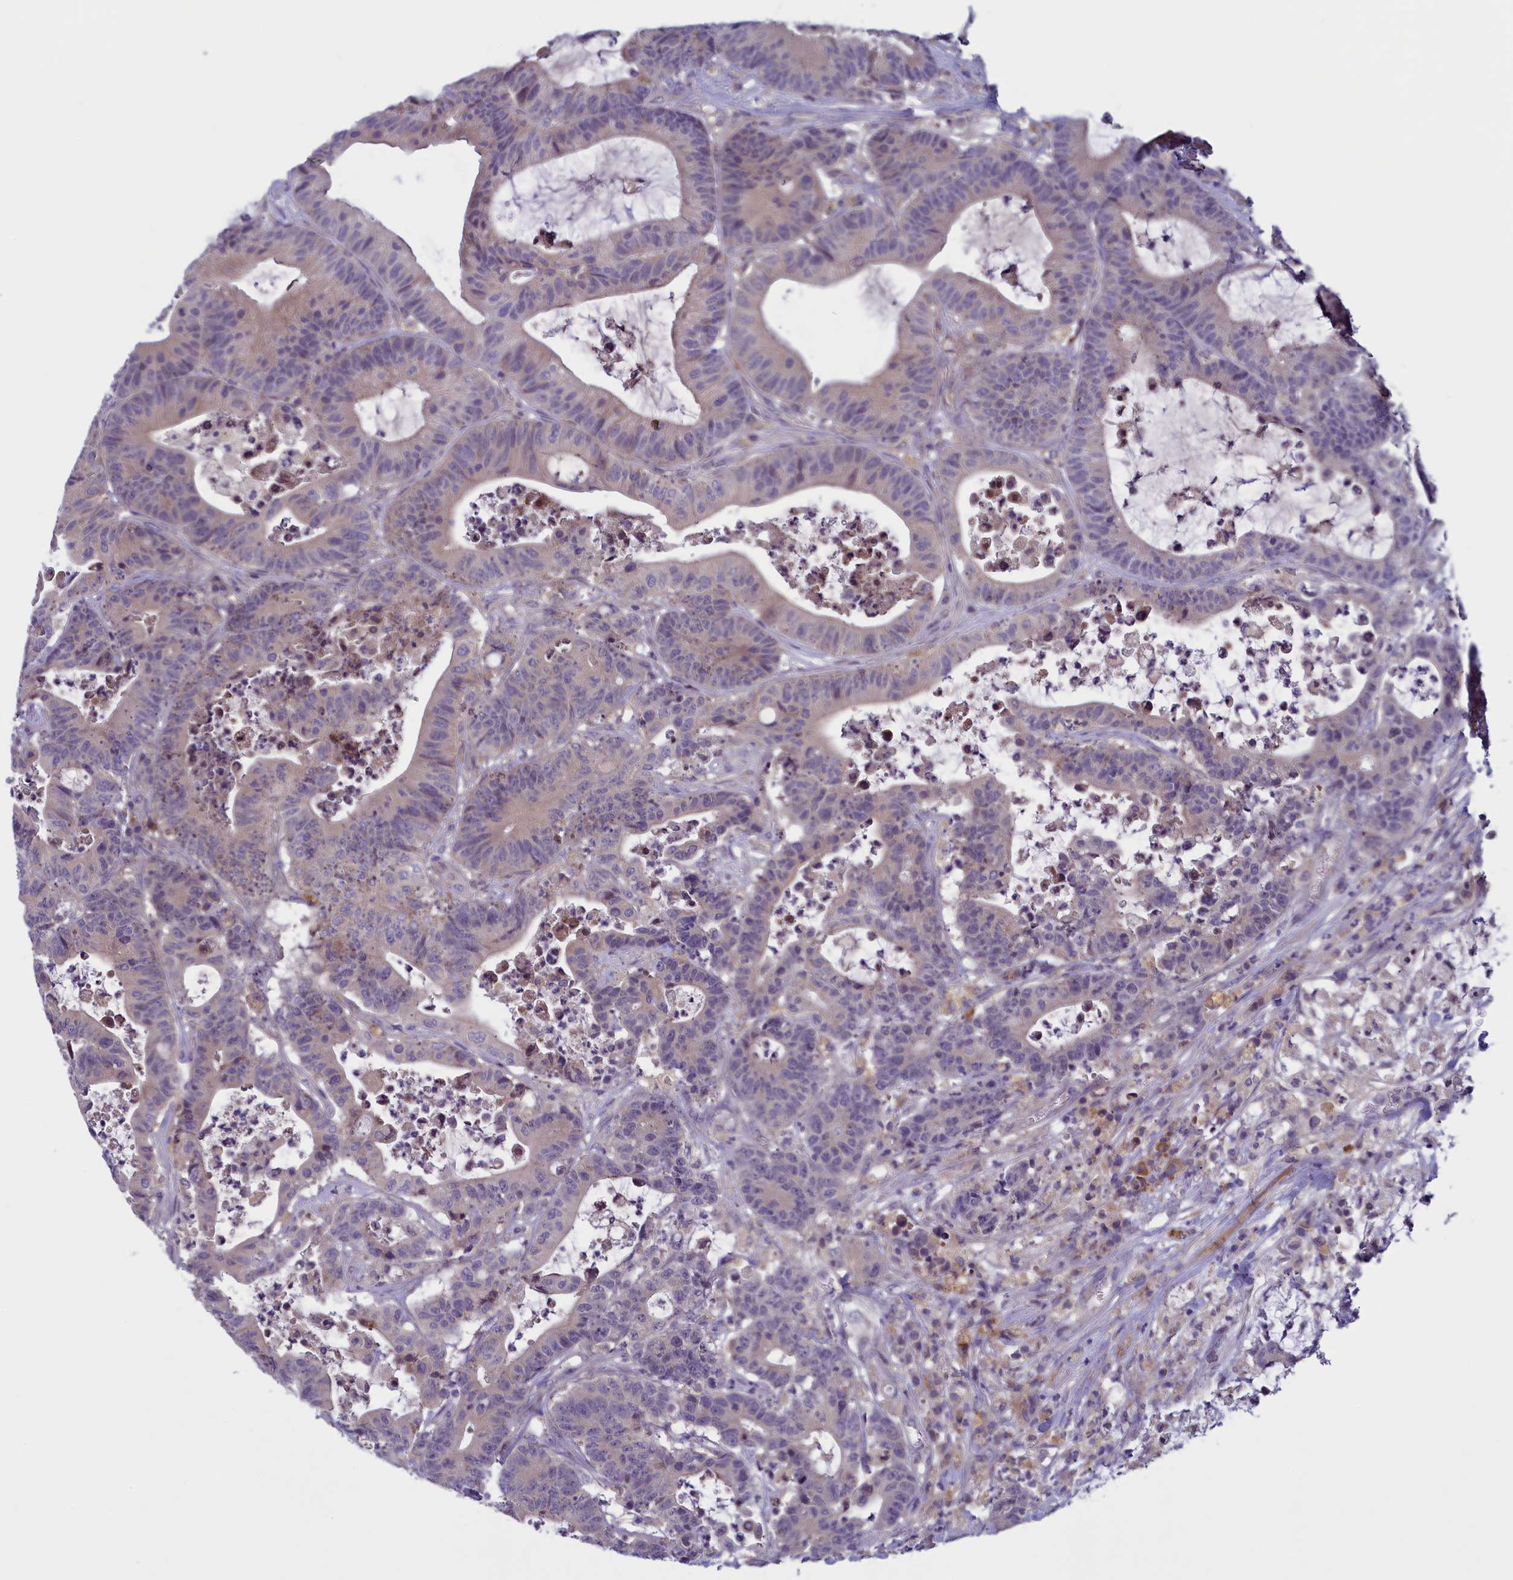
{"staining": {"intensity": "weak", "quantity": "25%-75%", "location": "cytoplasmic/membranous"}, "tissue": "colorectal cancer", "cell_type": "Tumor cells", "image_type": "cancer", "snomed": [{"axis": "morphology", "description": "Adenocarcinoma, NOS"}, {"axis": "topography", "description": "Colon"}], "caption": "Protein expression analysis of colorectal cancer (adenocarcinoma) displays weak cytoplasmic/membranous staining in approximately 25%-75% of tumor cells.", "gene": "NUBP1", "patient": {"sex": "female", "age": 84}}